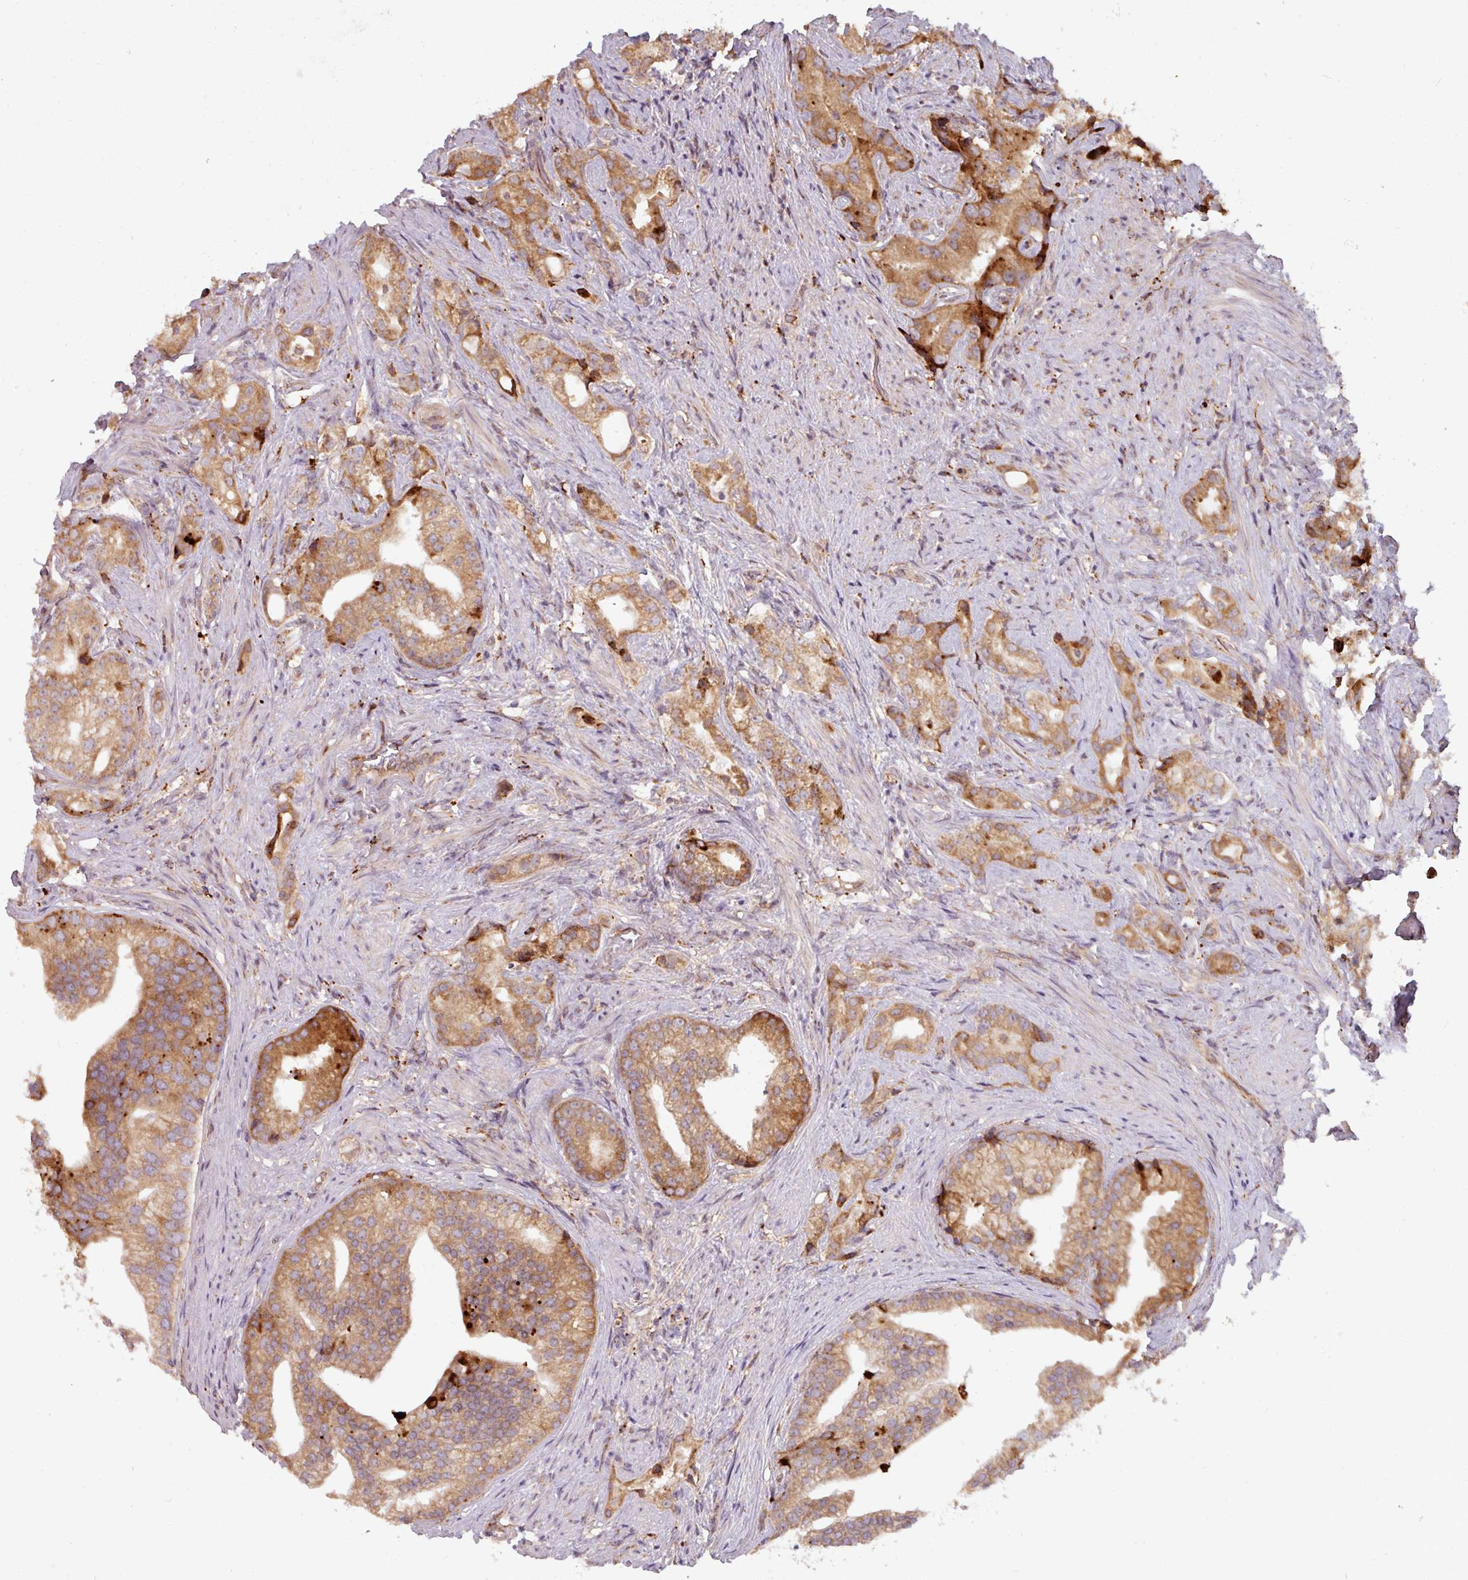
{"staining": {"intensity": "moderate", "quantity": ">75%", "location": "cytoplasmic/membranous"}, "tissue": "prostate cancer", "cell_type": "Tumor cells", "image_type": "cancer", "snomed": [{"axis": "morphology", "description": "Adenocarcinoma, Low grade"}, {"axis": "topography", "description": "Prostate"}], "caption": "The immunohistochemical stain shows moderate cytoplasmic/membranous positivity in tumor cells of prostate adenocarcinoma (low-grade) tissue.", "gene": "MAGT1", "patient": {"sex": "male", "age": 71}}